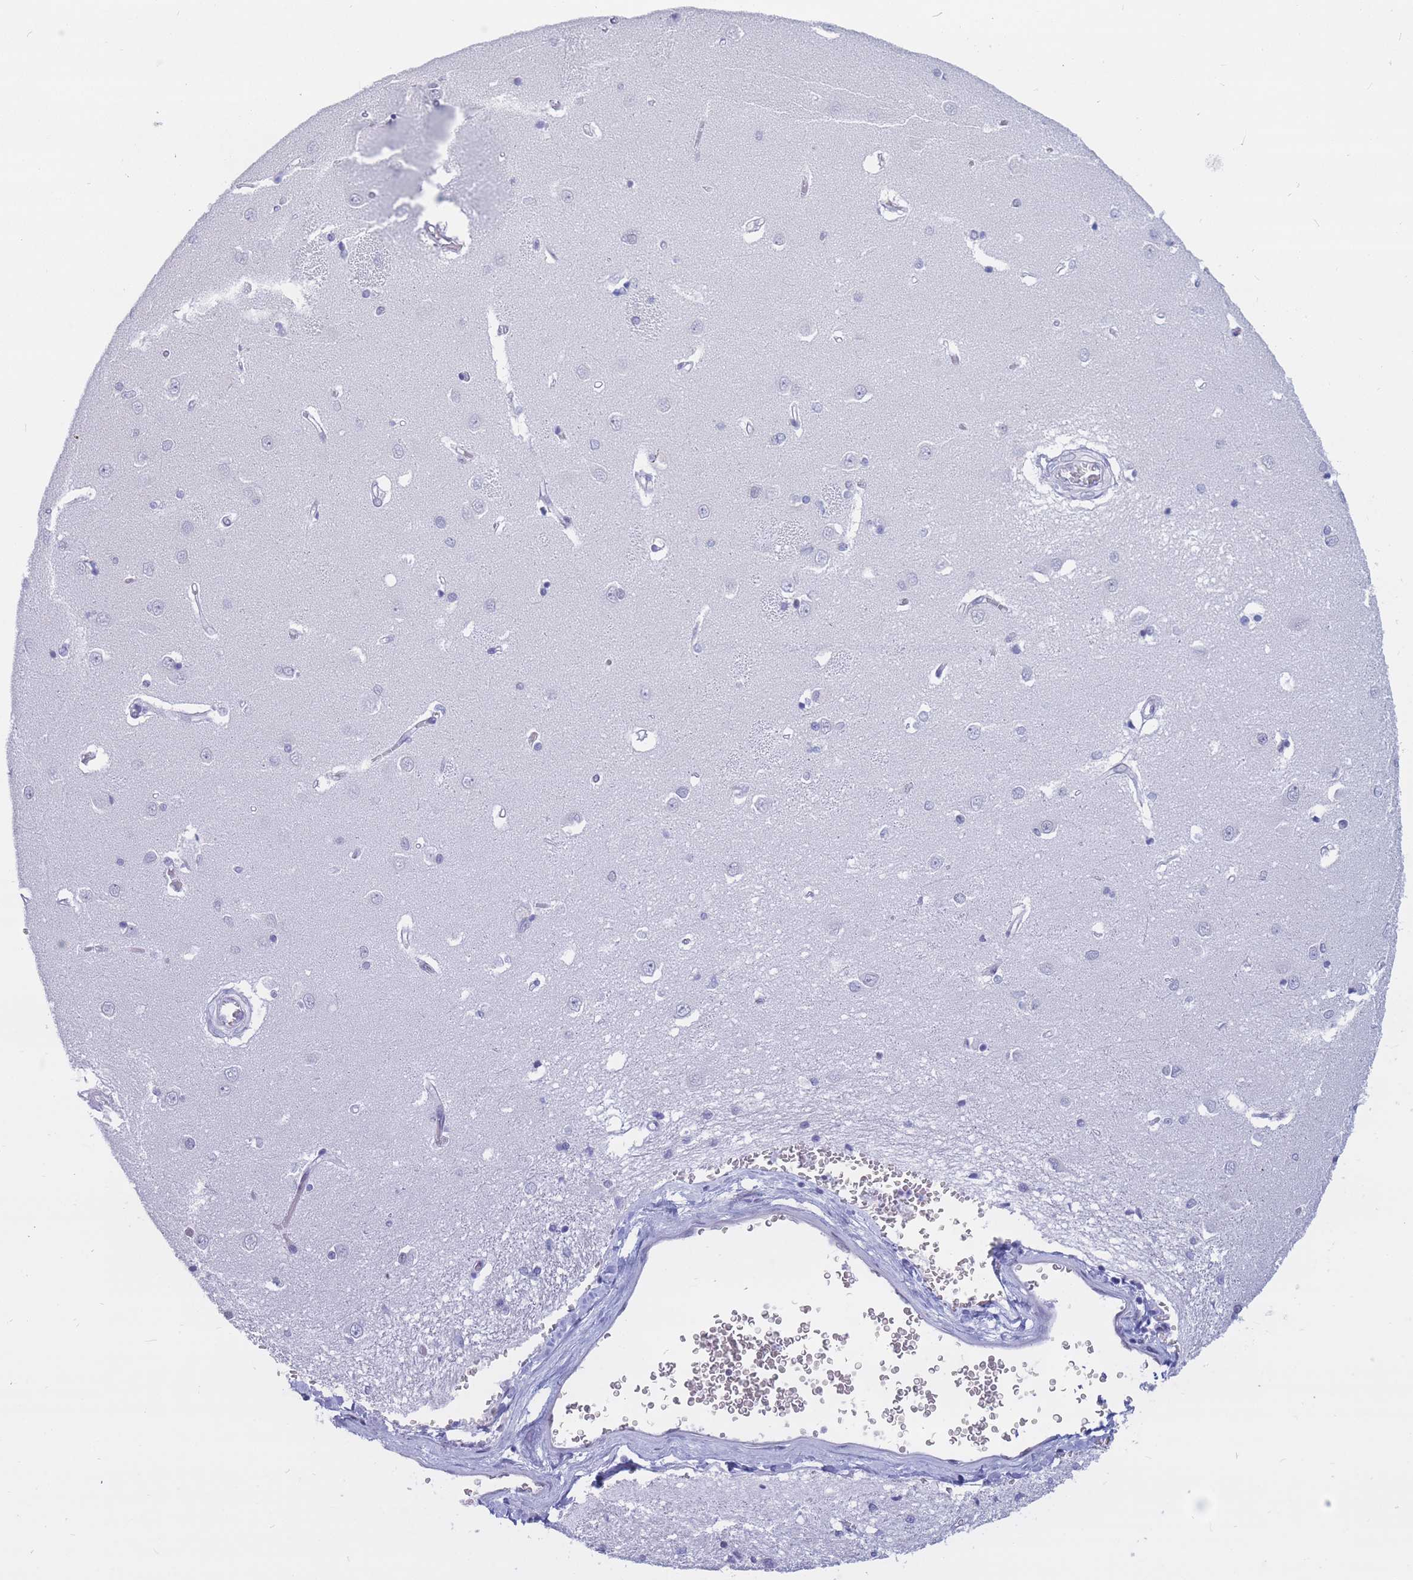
{"staining": {"intensity": "negative", "quantity": "none", "location": "none"}, "tissue": "caudate", "cell_type": "Glial cells", "image_type": "normal", "snomed": [{"axis": "morphology", "description": "Normal tissue, NOS"}, {"axis": "topography", "description": "Lateral ventricle wall"}], "caption": "Immunohistochemical staining of normal caudate demonstrates no significant expression in glial cells. Brightfield microscopy of IHC stained with DAB (3,3'-diaminobenzidine) (brown) and hematoxylin (blue), captured at high magnification.", "gene": "NASP", "patient": {"sex": "male", "age": 37}}